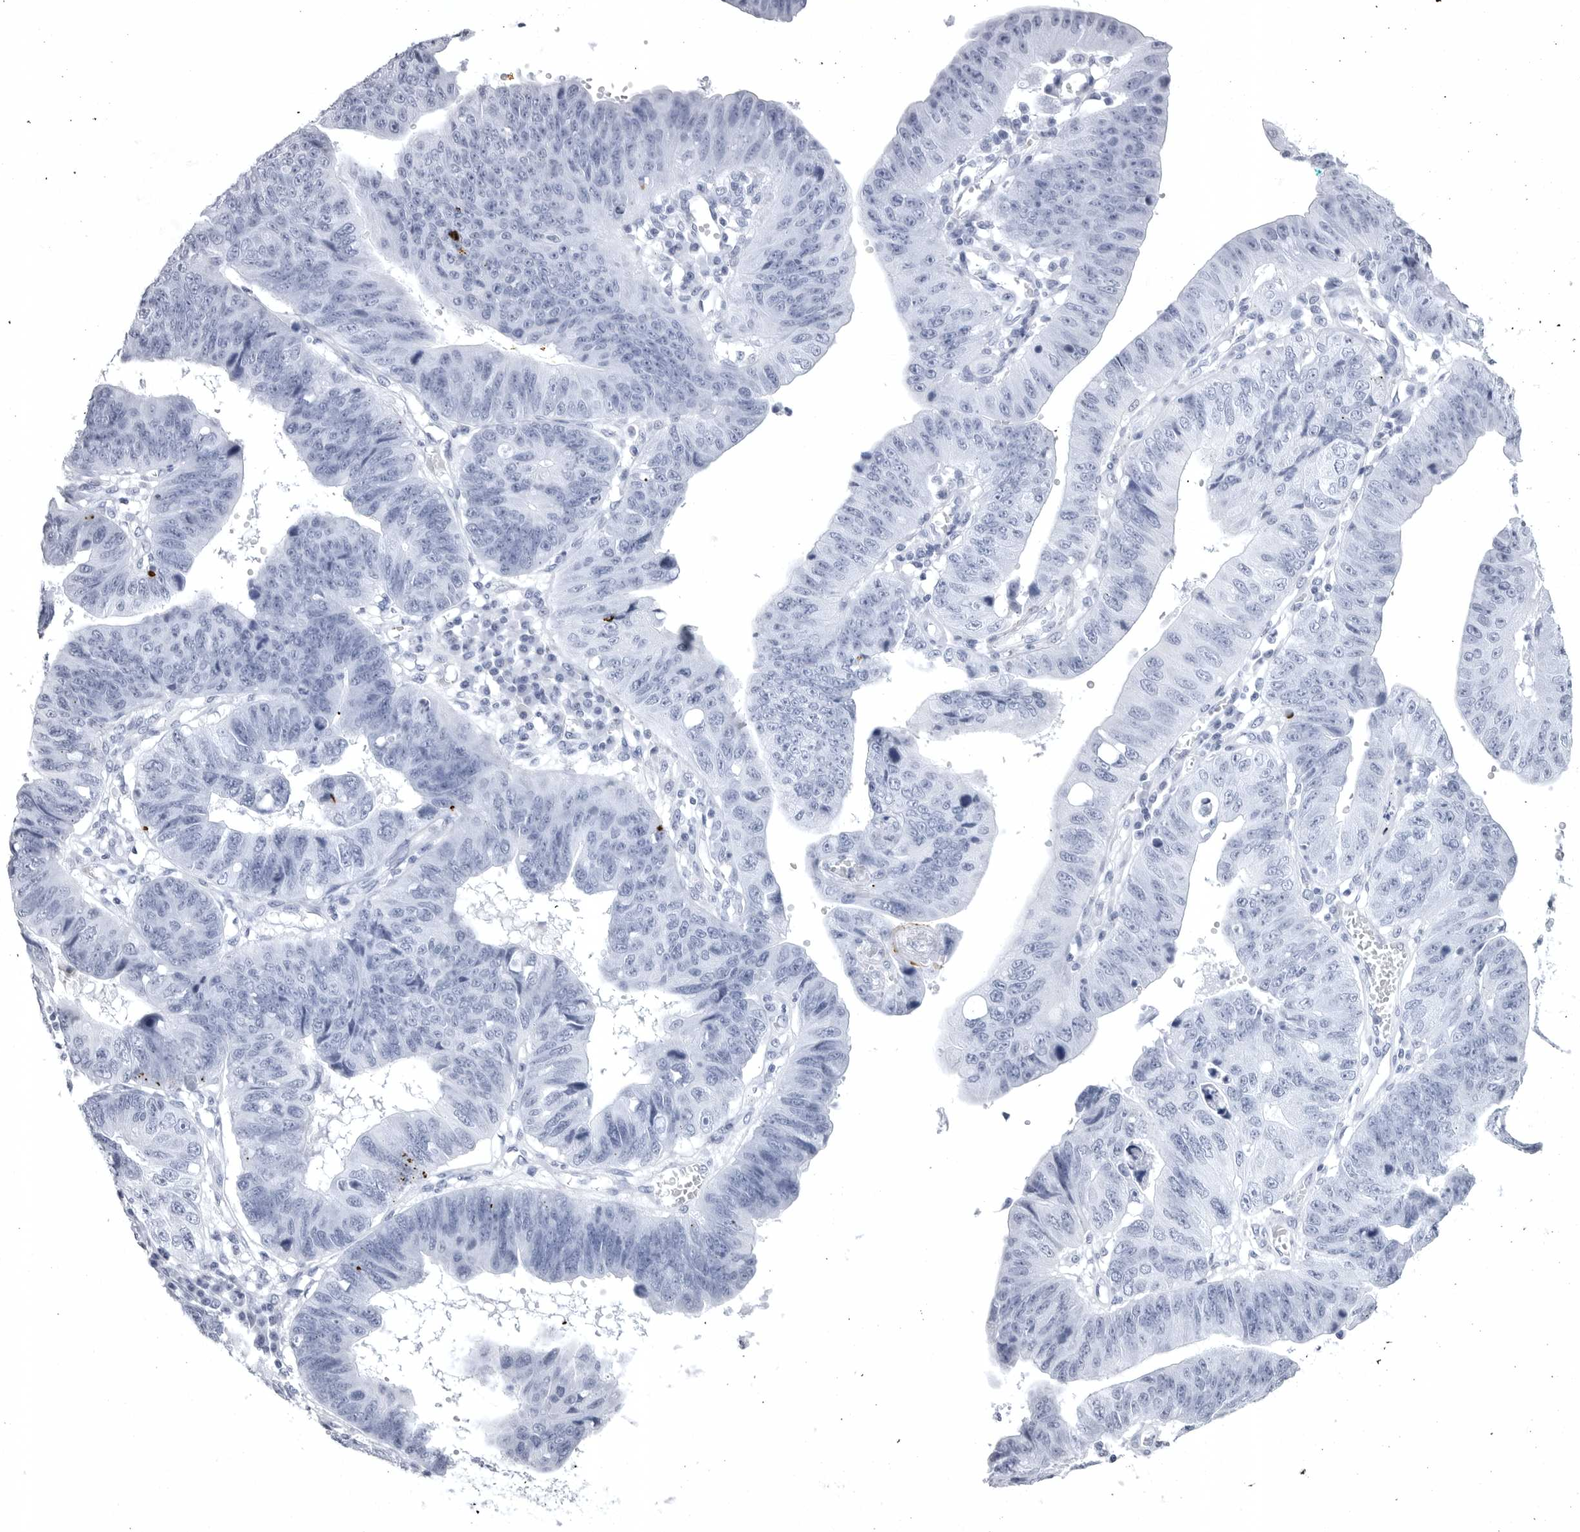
{"staining": {"intensity": "negative", "quantity": "none", "location": "none"}, "tissue": "stomach cancer", "cell_type": "Tumor cells", "image_type": "cancer", "snomed": [{"axis": "morphology", "description": "Adenocarcinoma, NOS"}, {"axis": "topography", "description": "Stomach"}], "caption": "Human stomach cancer stained for a protein using immunohistochemistry exhibits no staining in tumor cells.", "gene": "COL26A1", "patient": {"sex": "male", "age": 59}}